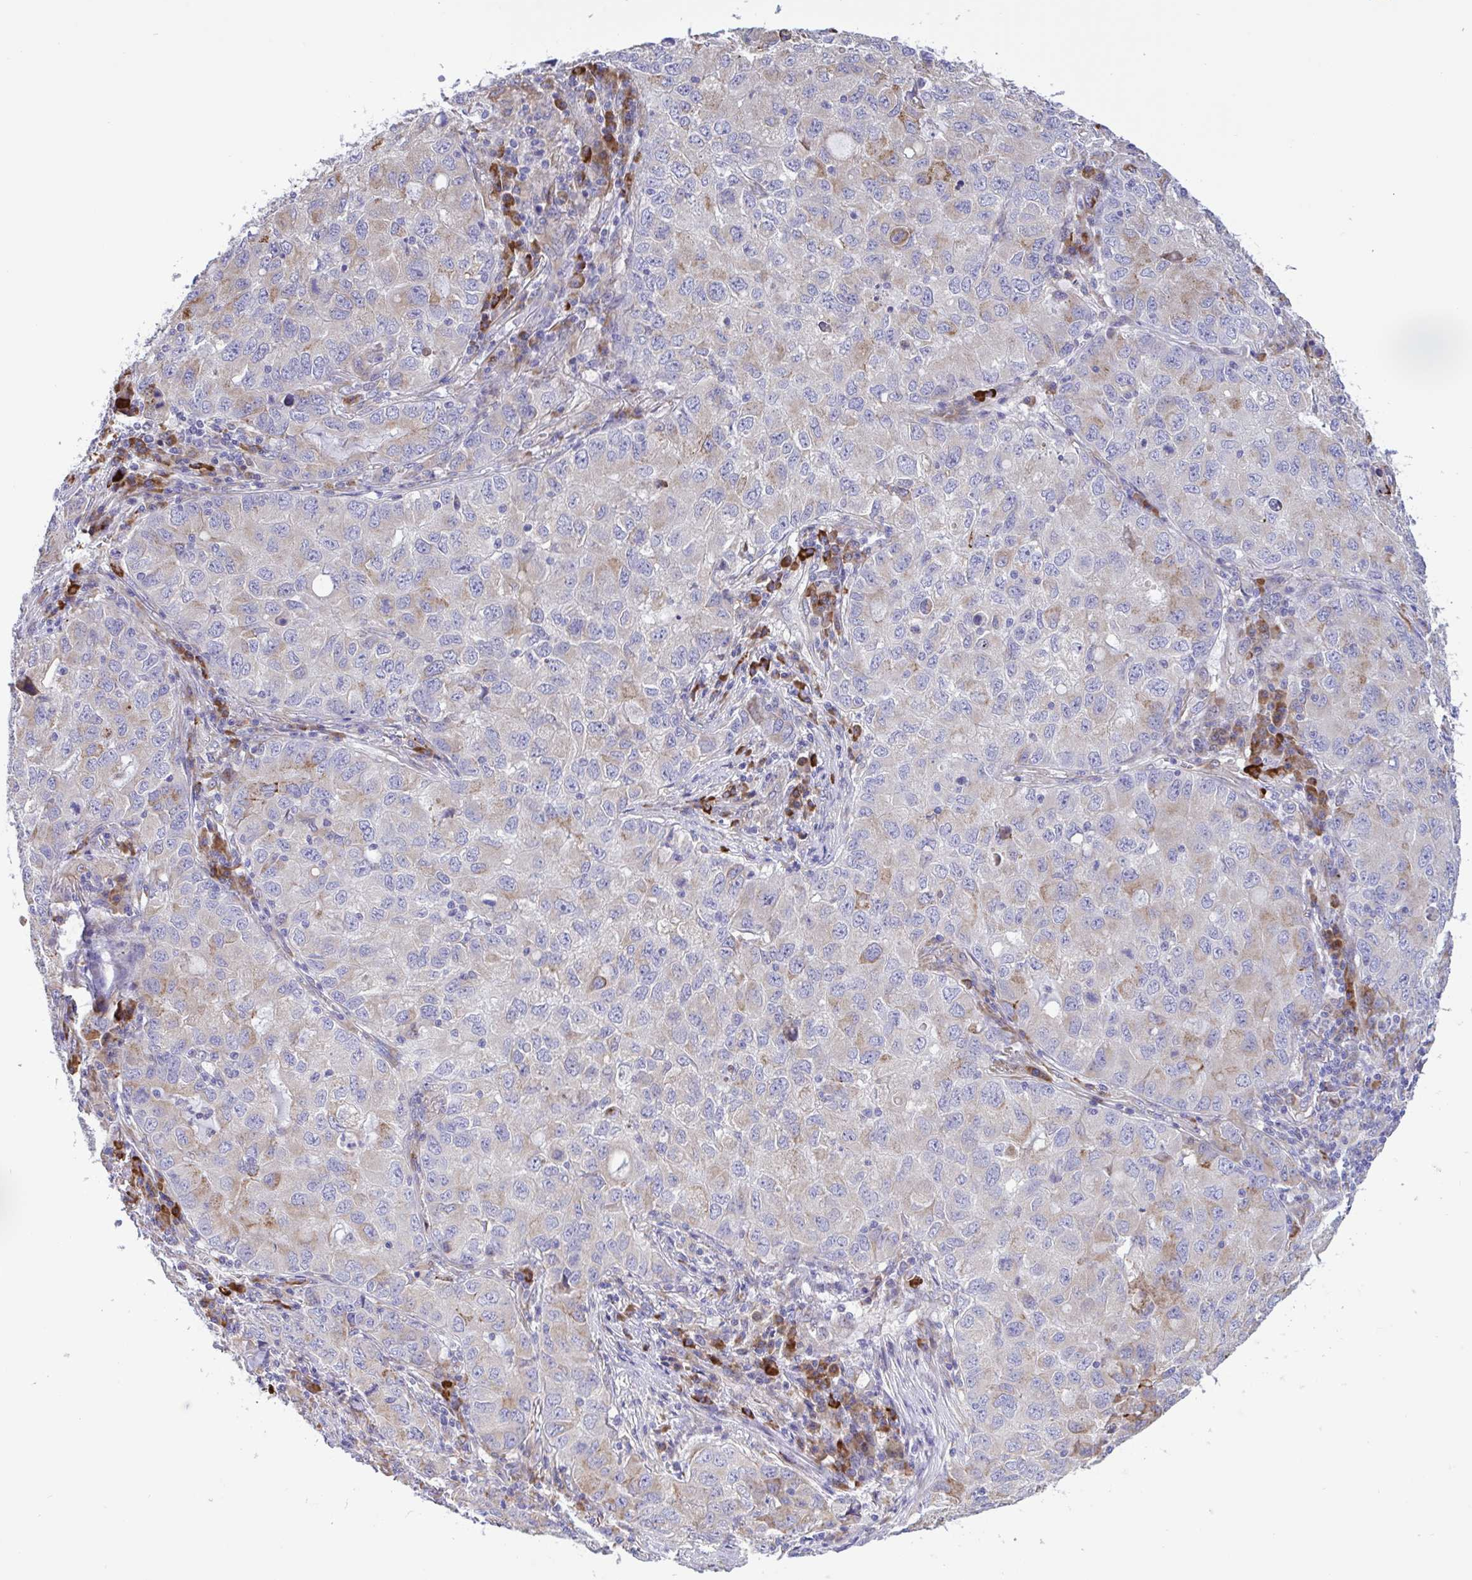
{"staining": {"intensity": "weak", "quantity": "<25%", "location": "cytoplasmic/membranous"}, "tissue": "lung cancer", "cell_type": "Tumor cells", "image_type": "cancer", "snomed": [{"axis": "morphology", "description": "Normal morphology"}, {"axis": "morphology", "description": "Adenocarcinoma, NOS"}, {"axis": "topography", "description": "Lymph node"}, {"axis": "topography", "description": "Lung"}], "caption": "An immunohistochemistry (IHC) image of lung adenocarcinoma is shown. There is no staining in tumor cells of lung adenocarcinoma.", "gene": "DSC3", "patient": {"sex": "female", "age": 51}}